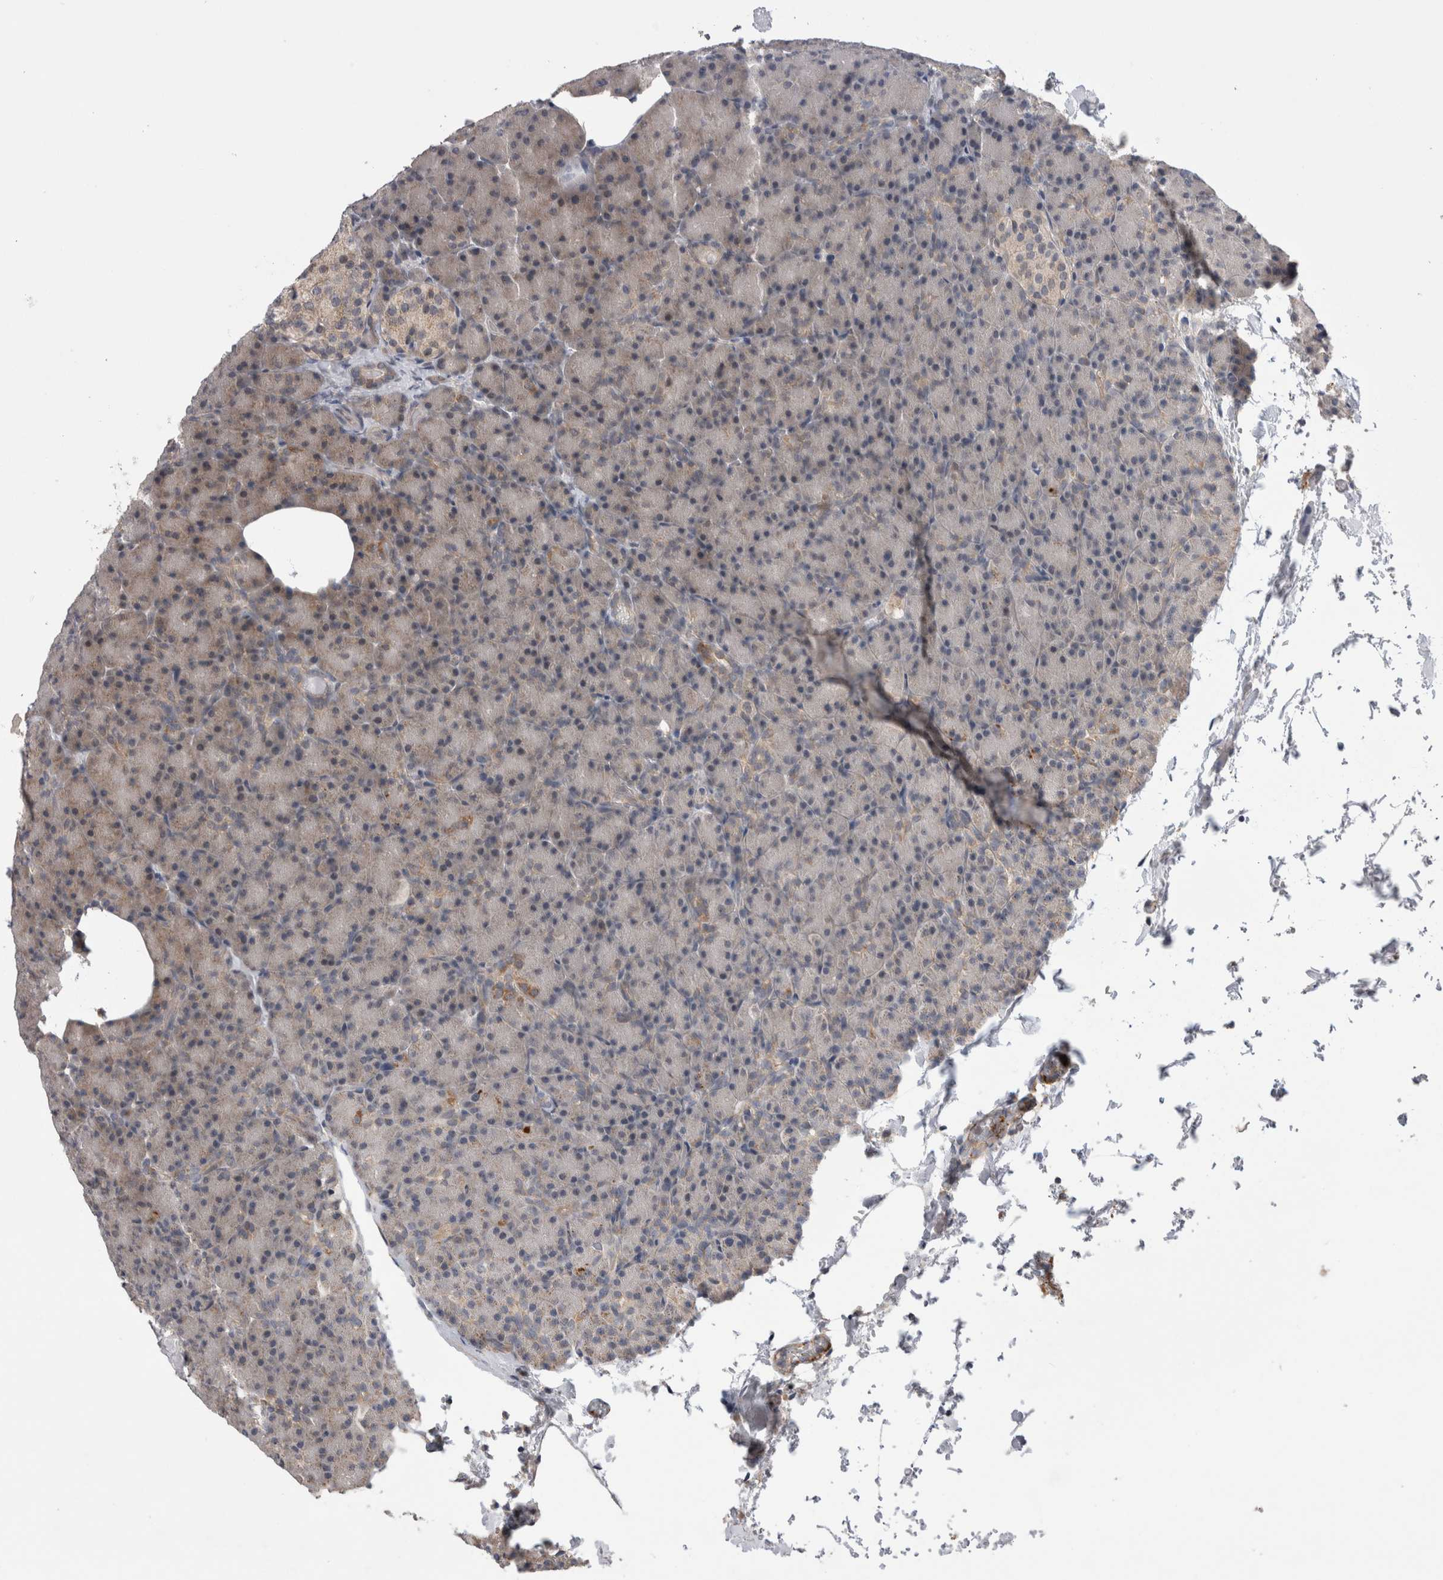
{"staining": {"intensity": "weak", "quantity": "25%-75%", "location": "cytoplasmic/membranous"}, "tissue": "pancreas", "cell_type": "Exocrine glandular cells", "image_type": "normal", "snomed": [{"axis": "morphology", "description": "Normal tissue, NOS"}, {"axis": "topography", "description": "Pancreas"}], "caption": "The image exhibits immunohistochemical staining of unremarkable pancreas. There is weak cytoplasmic/membranous staining is seen in approximately 25%-75% of exocrine glandular cells. The staining was performed using DAB (3,3'-diaminobenzidine) to visualize the protein expression in brown, while the nuclei were stained in blue with hematoxylin (Magnification: 20x).", "gene": "ARHGAP29", "patient": {"sex": "female", "age": 43}}